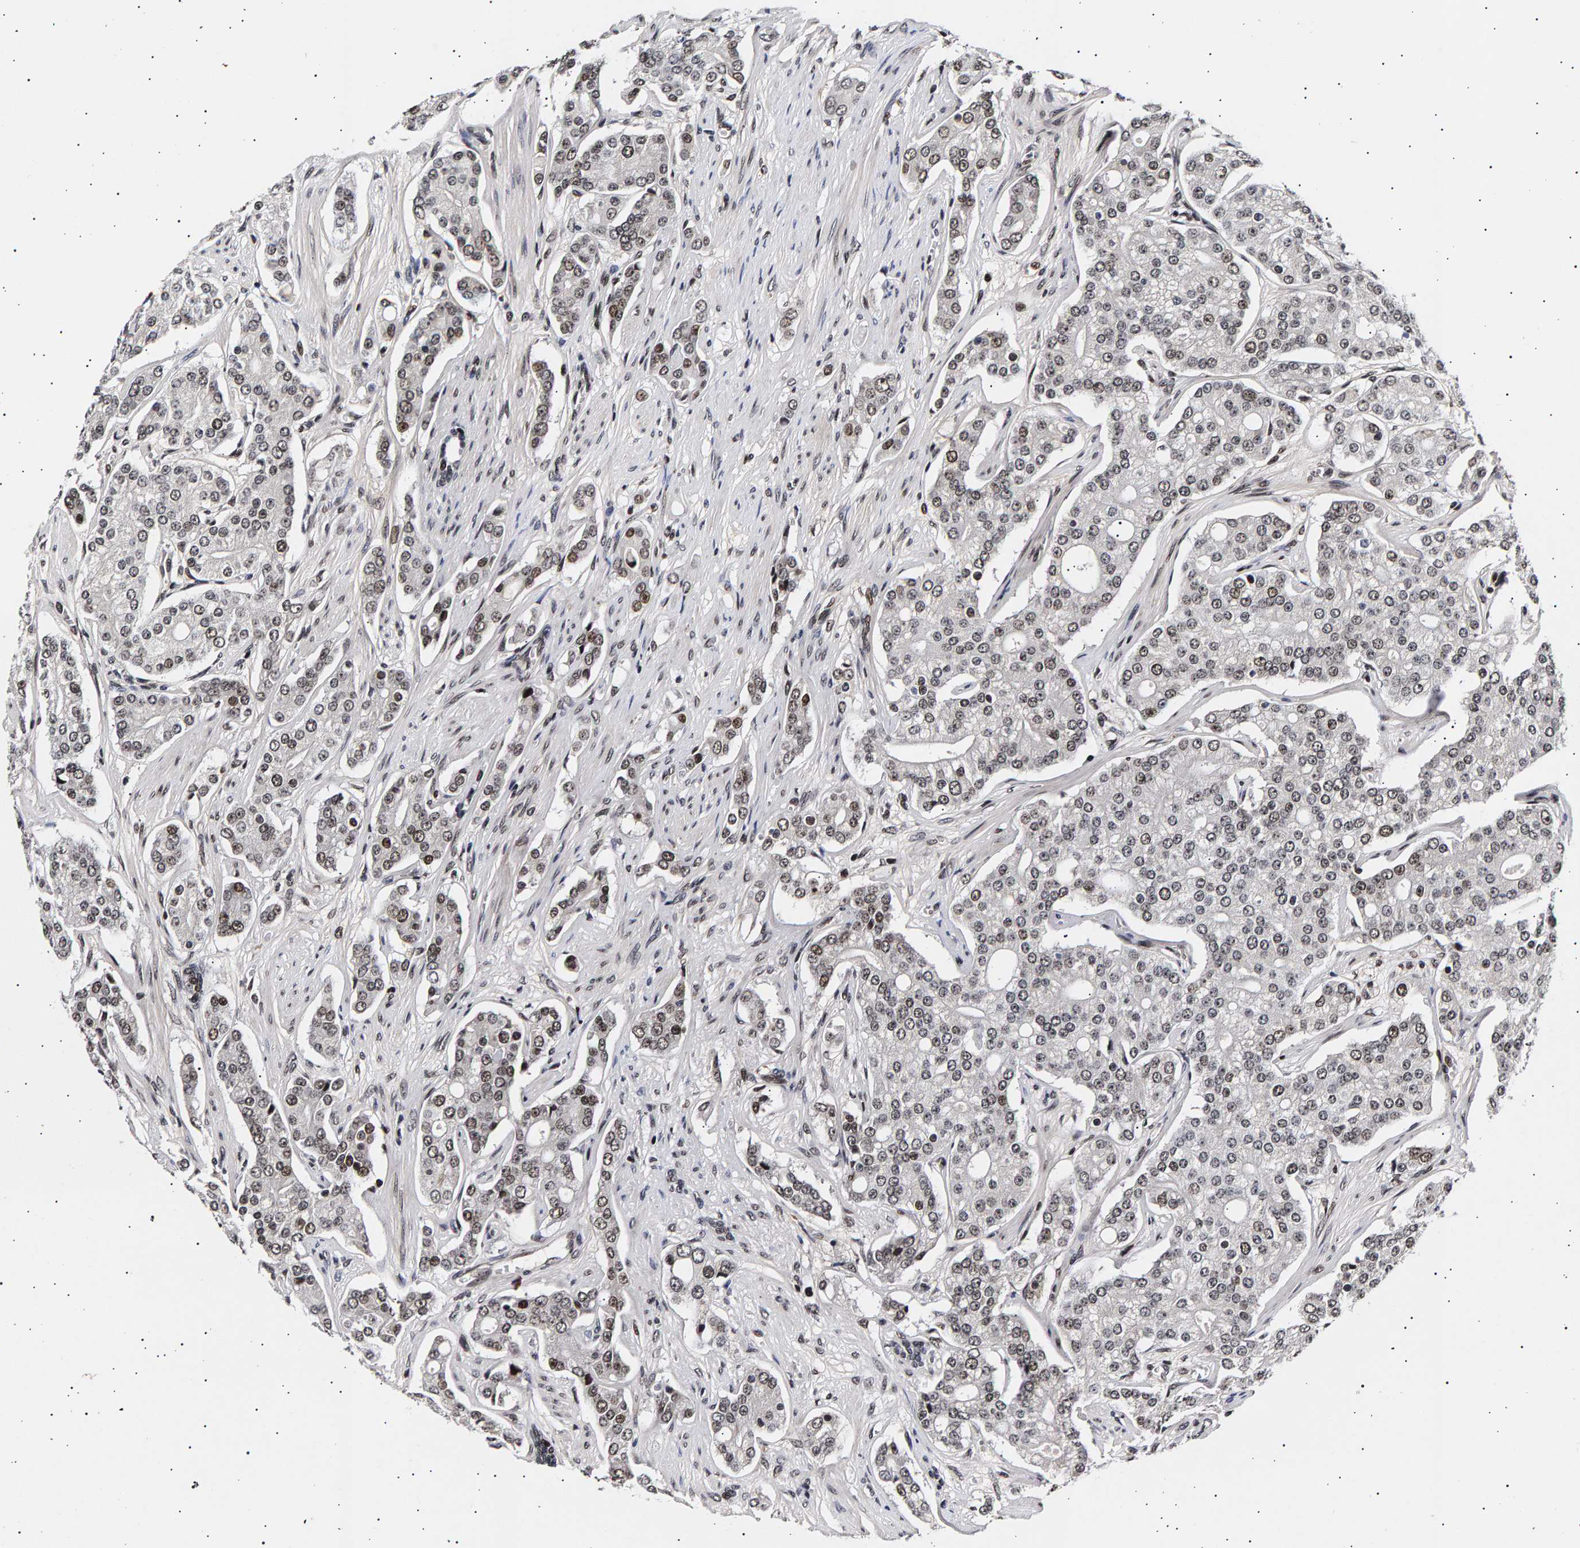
{"staining": {"intensity": "moderate", "quantity": "25%-75%", "location": "nuclear"}, "tissue": "prostate cancer", "cell_type": "Tumor cells", "image_type": "cancer", "snomed": [{"axis": "morphology", "description": "Adenocarcinoma, High grade"}, {"axis": "topography", "description": "Prostate"}], "caption": "Protein staining of adenocarcinoma (high-grade) (prostate) tissue reveals moderate nuclear expression in about 25%-75% of tumor cells.", "gene": "ANKRD40", "patient": {"sex": "male", "age": 71}}